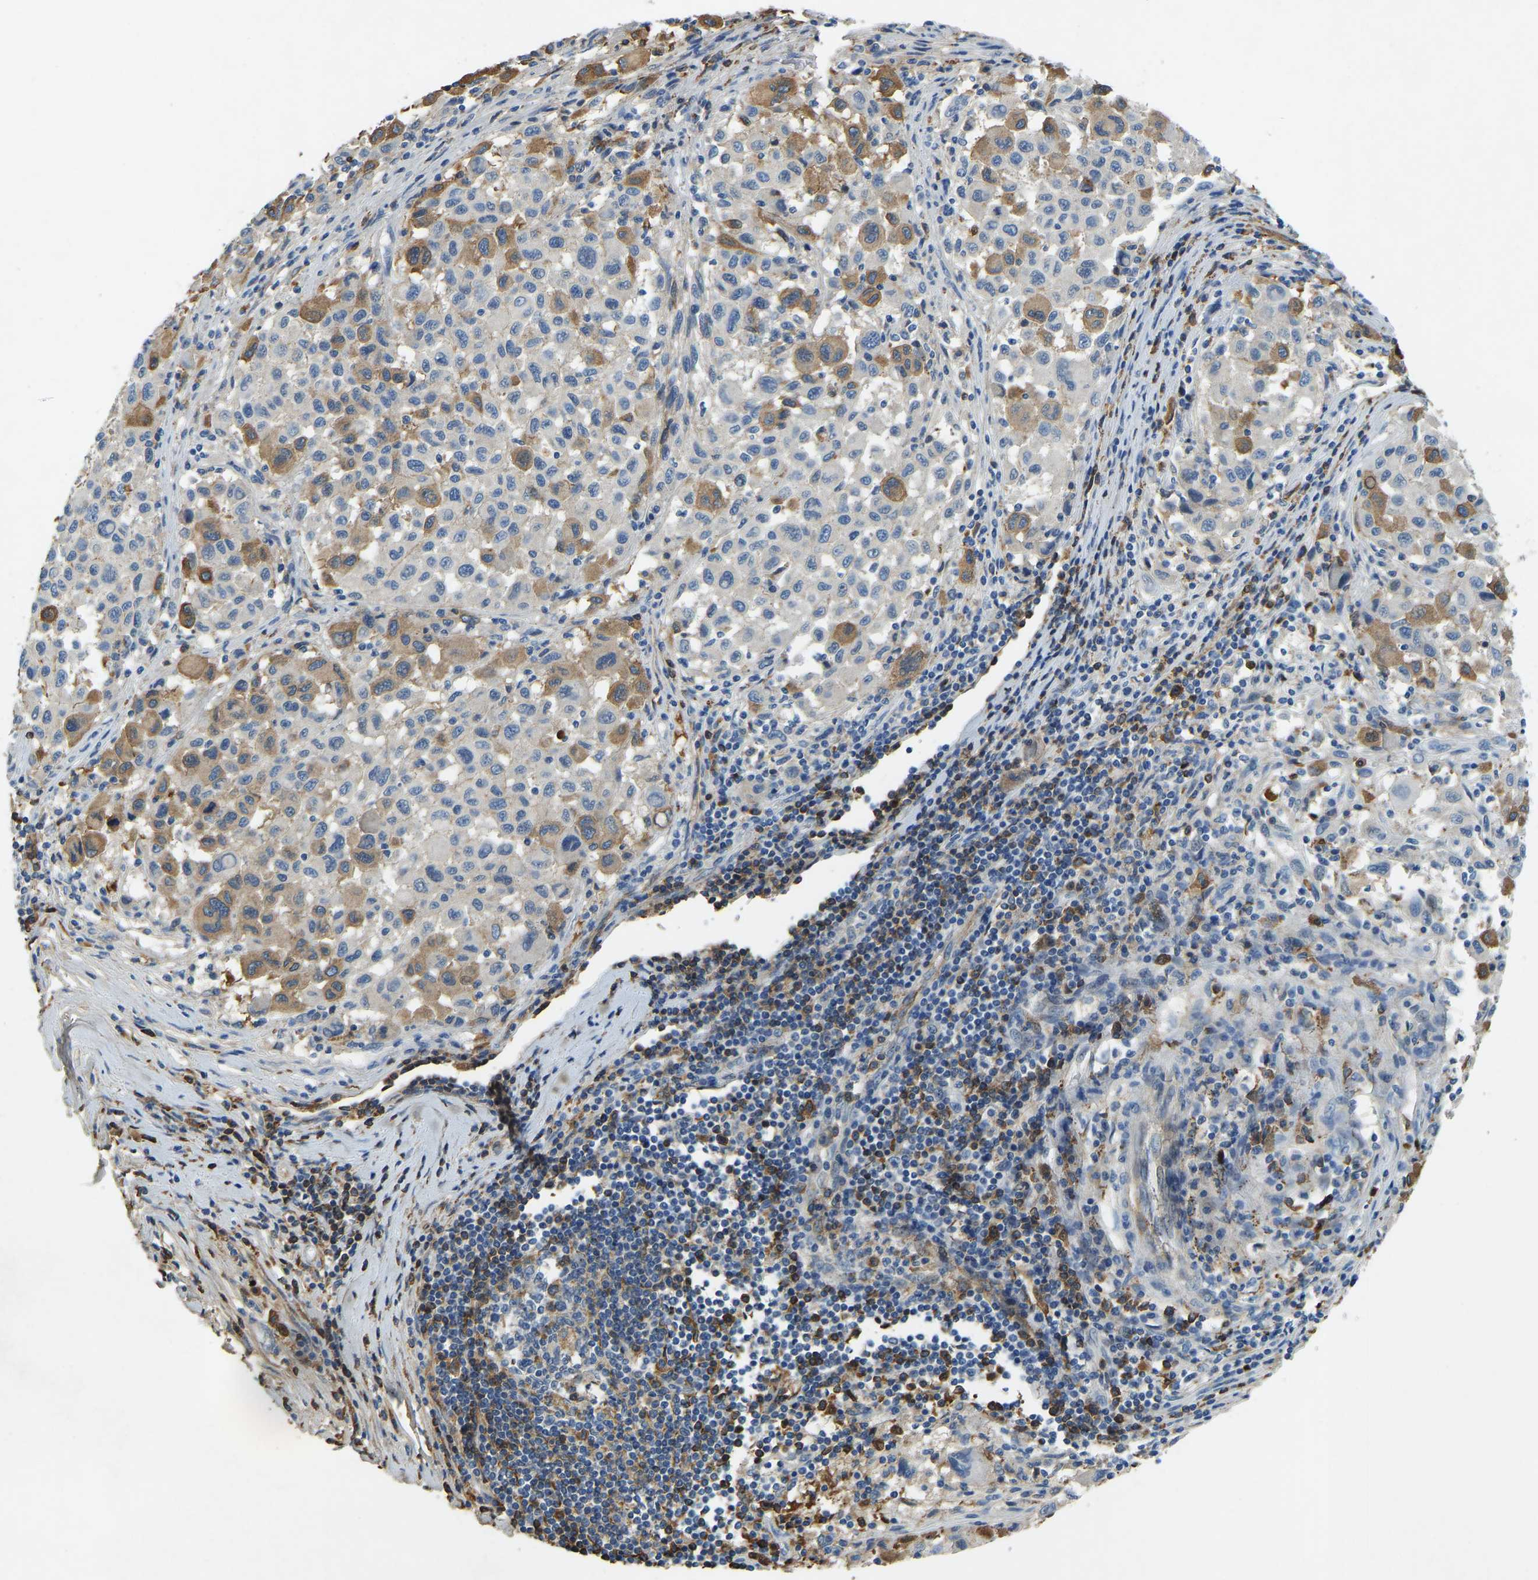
{"staining": {"intensity": "moderate", "quantity": "<25%", "location": "cytoplasmic/membranous"}, "tissue": "melanoma", "cell_type": "Tumor cells", "image_type": "cancer", "snomed": [{"axis": "morphology", "description": "Malignant melanoma, Metastatic site"}, {"axis": "topography", "description": "Lymph node"}], "caption": "The micrograph displays immunohistochemical staining of malignant melanoma (metastatic site). There is moderate cytoplasmic/membranous expression is appreciated in approximately <25% of tumor cells. (DAB IHC with brightfield microscopy, high magnification).", "gene": "THBS4", "patient": {"sex": "male", "age": 61}}